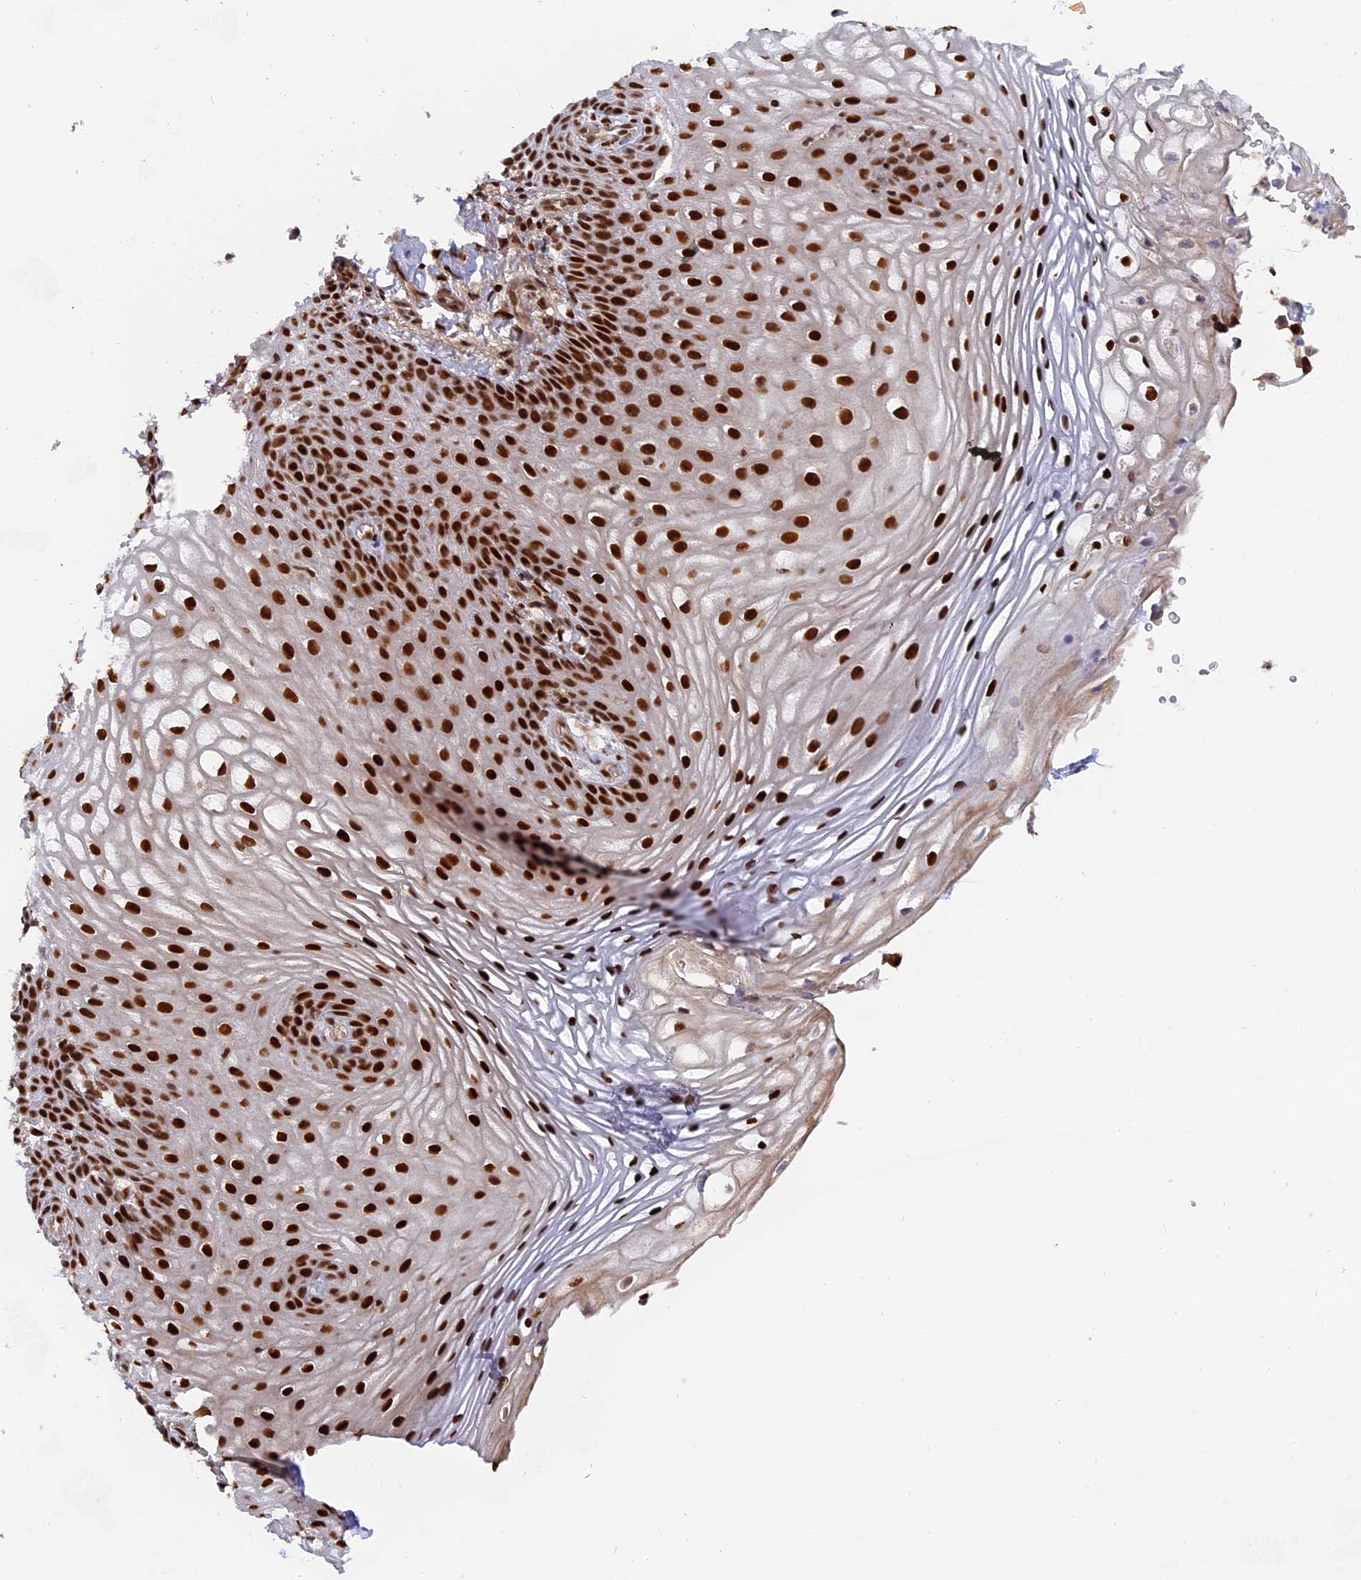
{"staining": {"intensity": "strong", "quantity": ">75%", "location": "nuclear"}, "tissue": "vagina", "cell_type": "Squamous epithelial cells", "image_type": "normal", "snomed": [{"axis": "morphology", "description": "Normal tissue, NOS"}, {"axis": "topography", "description": "Vagina"}], "caption": "Immunohistochemistry of unremarkable vagina exhibits high levels of strong nuclear positivity in about >75% of squamous epithelial cells. The protein is stained brown, and the nuclei are stained in blue (DAB (3,3'-diaminobenzidine) IHC with brightfield microscopy, high magnification).", "gene": "RAMACL", "patient": {"sex": "female", "age": 60}}